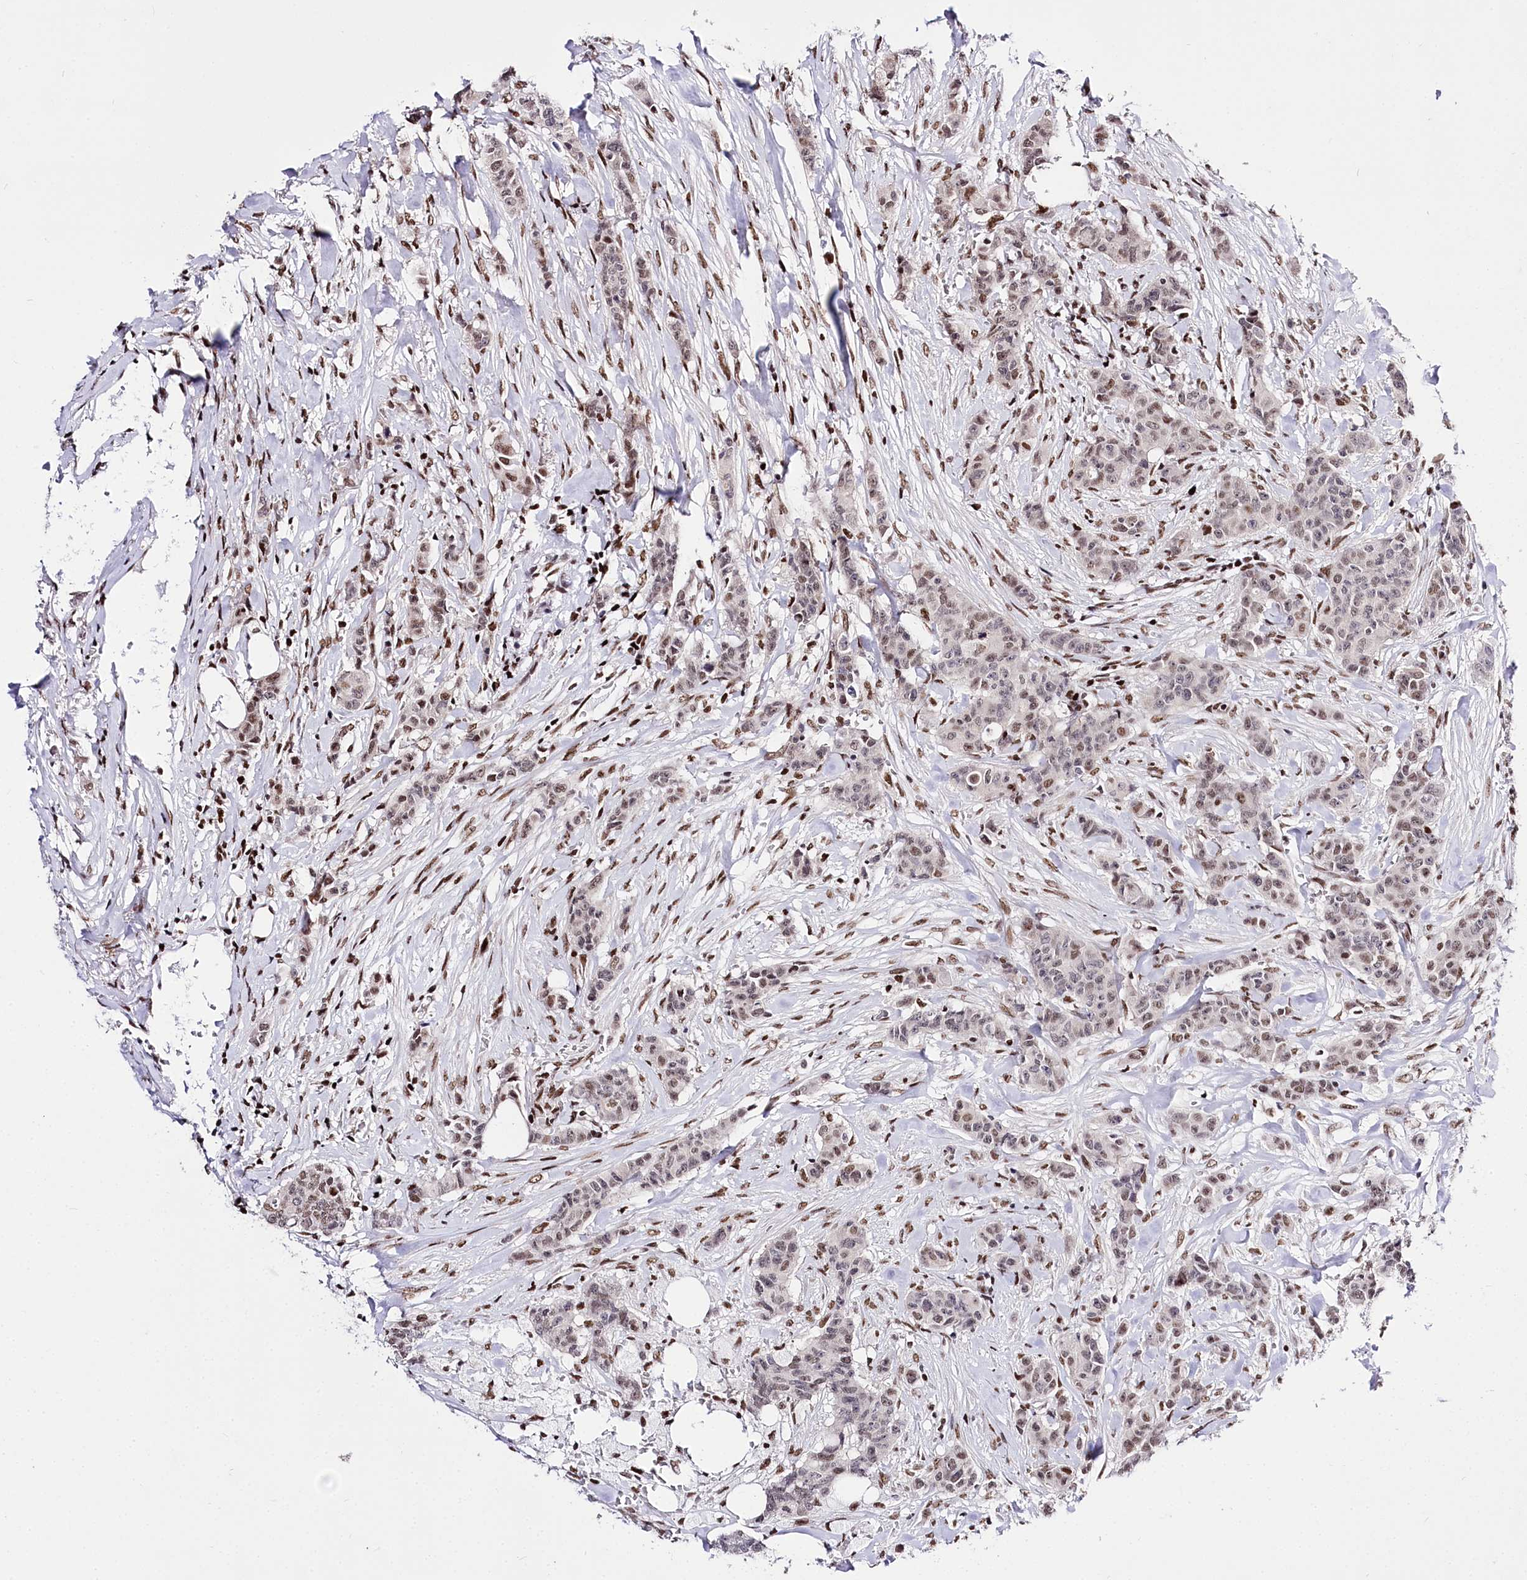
{"staining": {"intensity": "moderate", "quantity": "<25%", "location": "nuclear"}, "tissue": "breast cancer", "cell_type": "Tumor cells", "image_type": "cancer", "snomed": [{"axis": "morphology", "description": "Duct carcinoma"}, {"axis": "topography", "description": "Breast"}], "caption": "Breast infiltrating ductal carcinoma was stained to show a protein in brown. There is low levels of moderate nuclear expression in about <25% of tumor cells.", "gene": "POU4F3", "patient": {"sex": "female", "age": 40}}